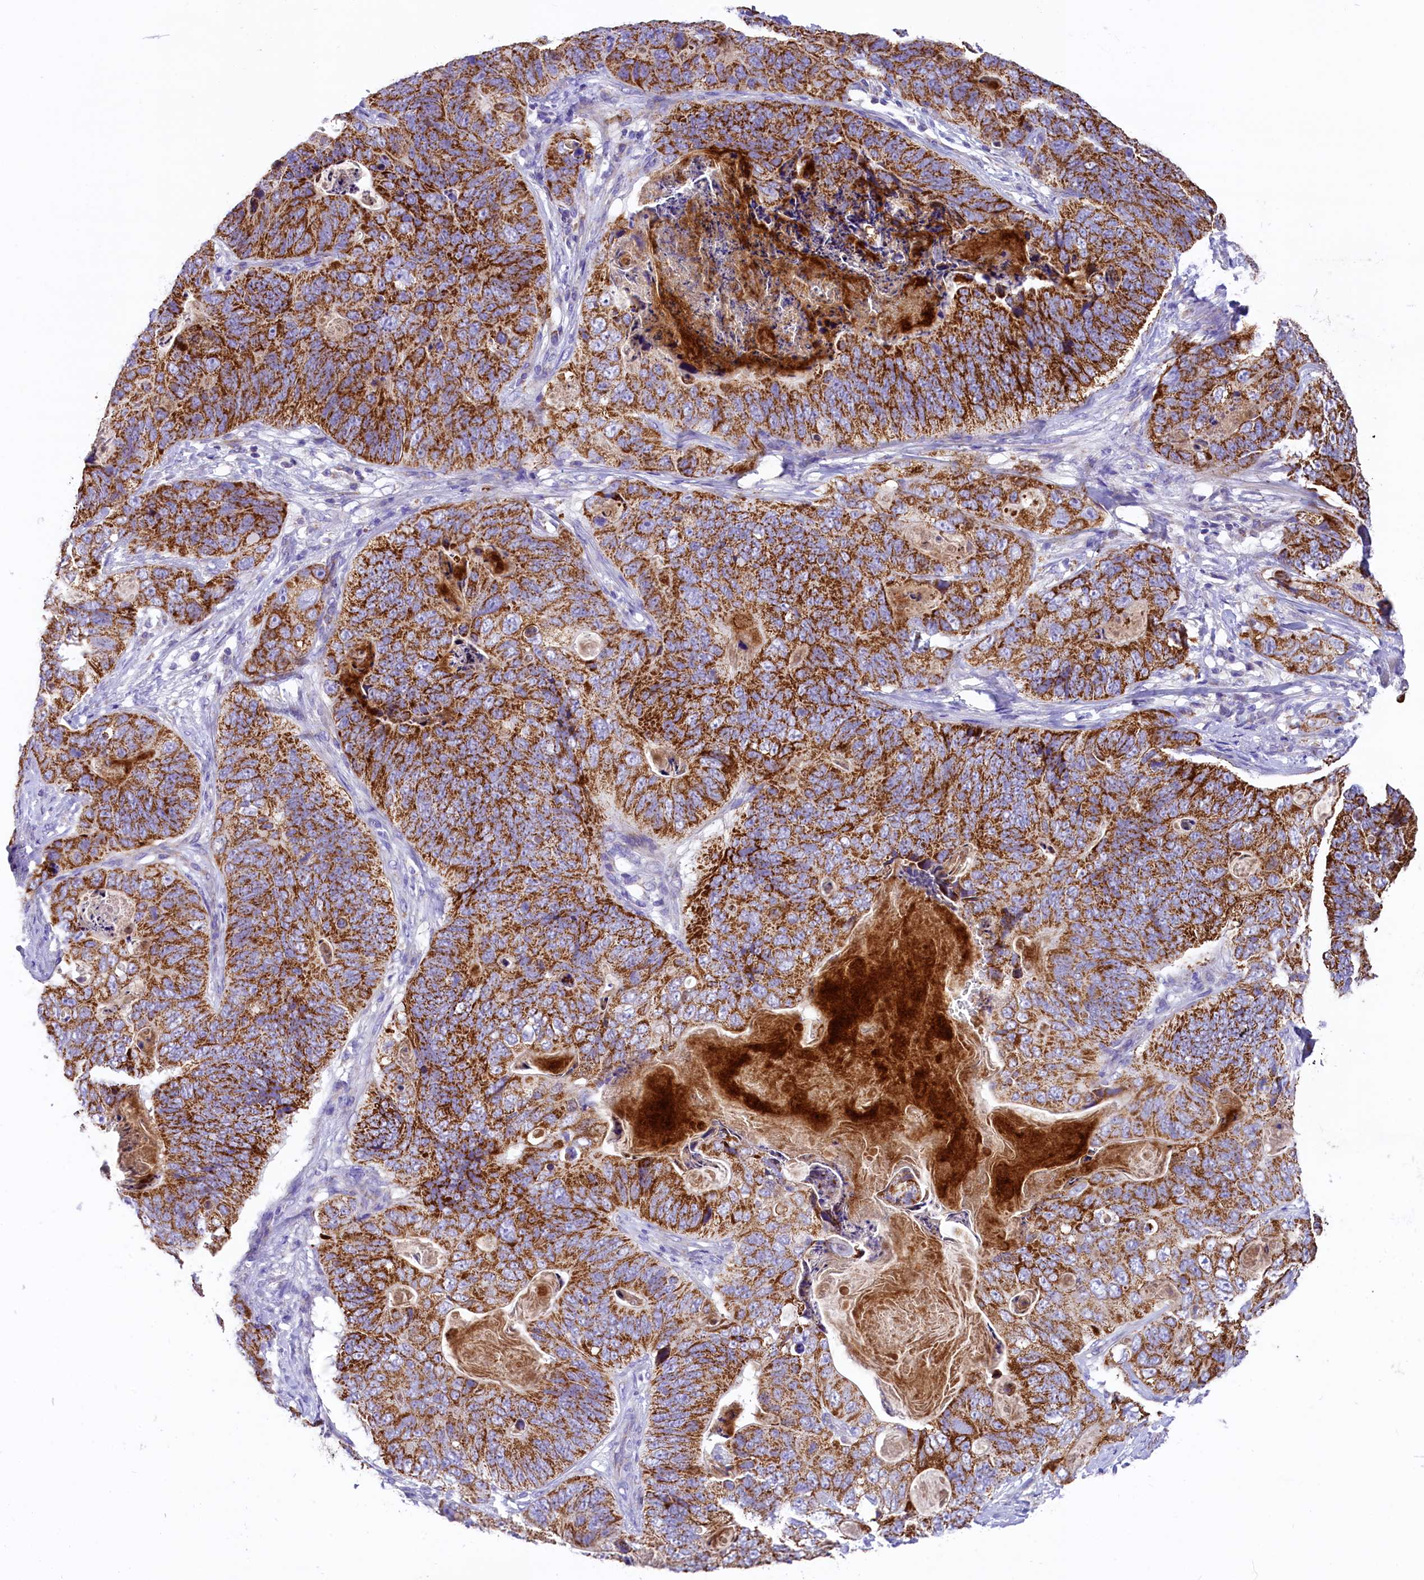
{"staining": {"intensity": "strong", "quantity": ">75%", "location": "cytoplasmic/membranous"}, "tissue": "stomach cancer", "cell_type": "Tumor cells", "image_type": "cancer", "snomed": [{"axis": "morphology", "description": "Normal tissue, NOS"}, {"axis": "morphology", "description": "Adenocarcinoma, NOS"}, {"axis": "topography", "description": "Stomach"}], "caption": "High-power microscopy captured an immunohistochemistry (IHC) image of stomach cancer (adenocarcinoma), revealing strong cytoplasmic/membranous expression in approximately >75% of tumor cells.", "gene": "PMPCB", "patient": {"sex": "female", "age": 89}}